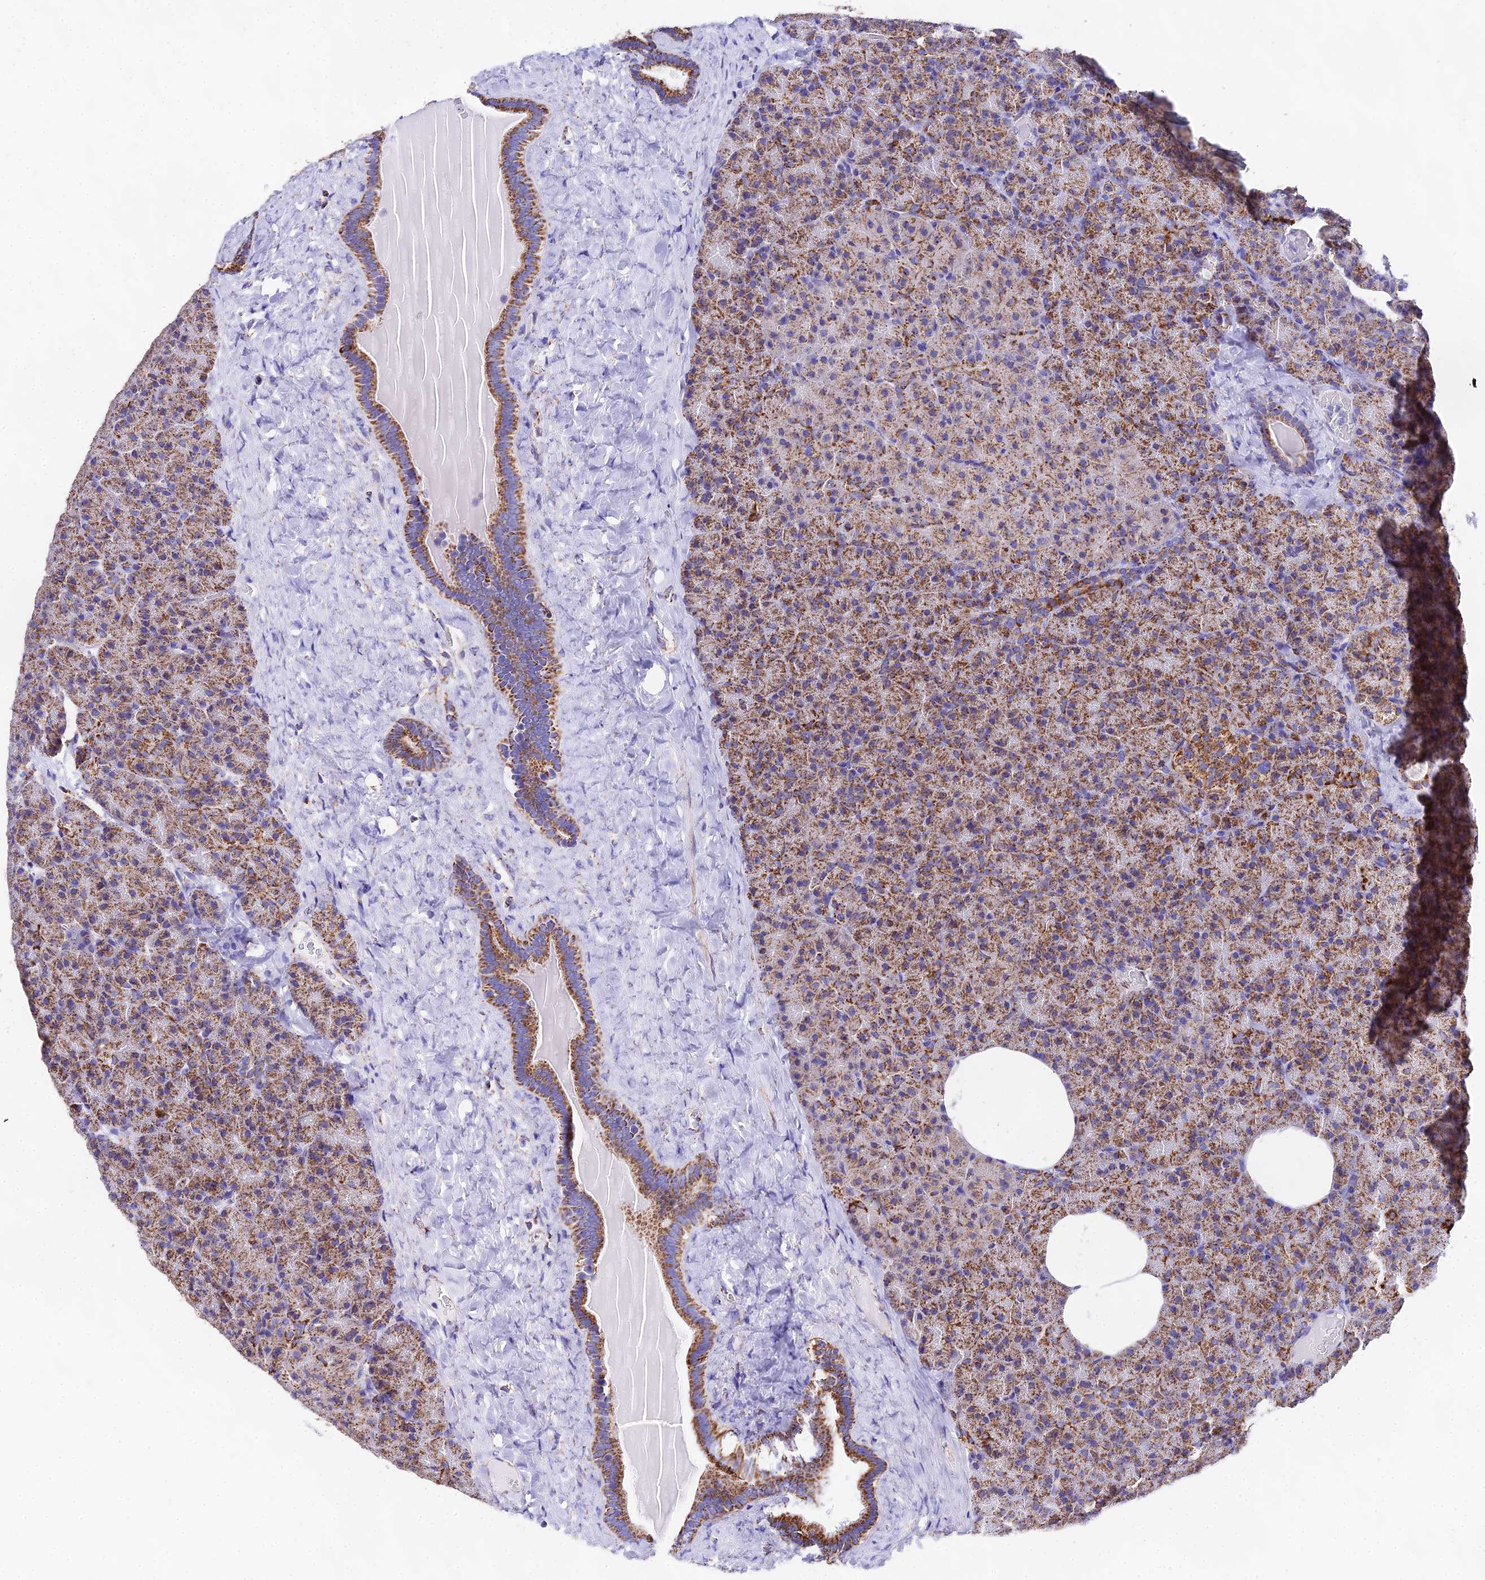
{"staining": {"intensity": "moderate", "quantity": ">75%", "location": "cytoplasmic/membranous"}, "tissue": "pancreas", "cell_type": "Exocrine glandular cells", "image_type": "normal", "snomed": [{"axis": "morphology", "description": "Normal tissue, NOS"}, {"axis": "morphology", "description": "Carcinoid, malignant, NOS"}, {"axis": "topography", "description": "Pancreas"}], "caption": "Moderate cytoplasmic/membranous expression is present in approximately >75% of exocrine glandular cells in unremarkable pancreas. (DAB (3,3'-diaminobenzidine) IHC, brown staining for protein, blue staining for nuclei).", "gene": "ATP5PD", "patient": {"sex": "female", "age": 35}}